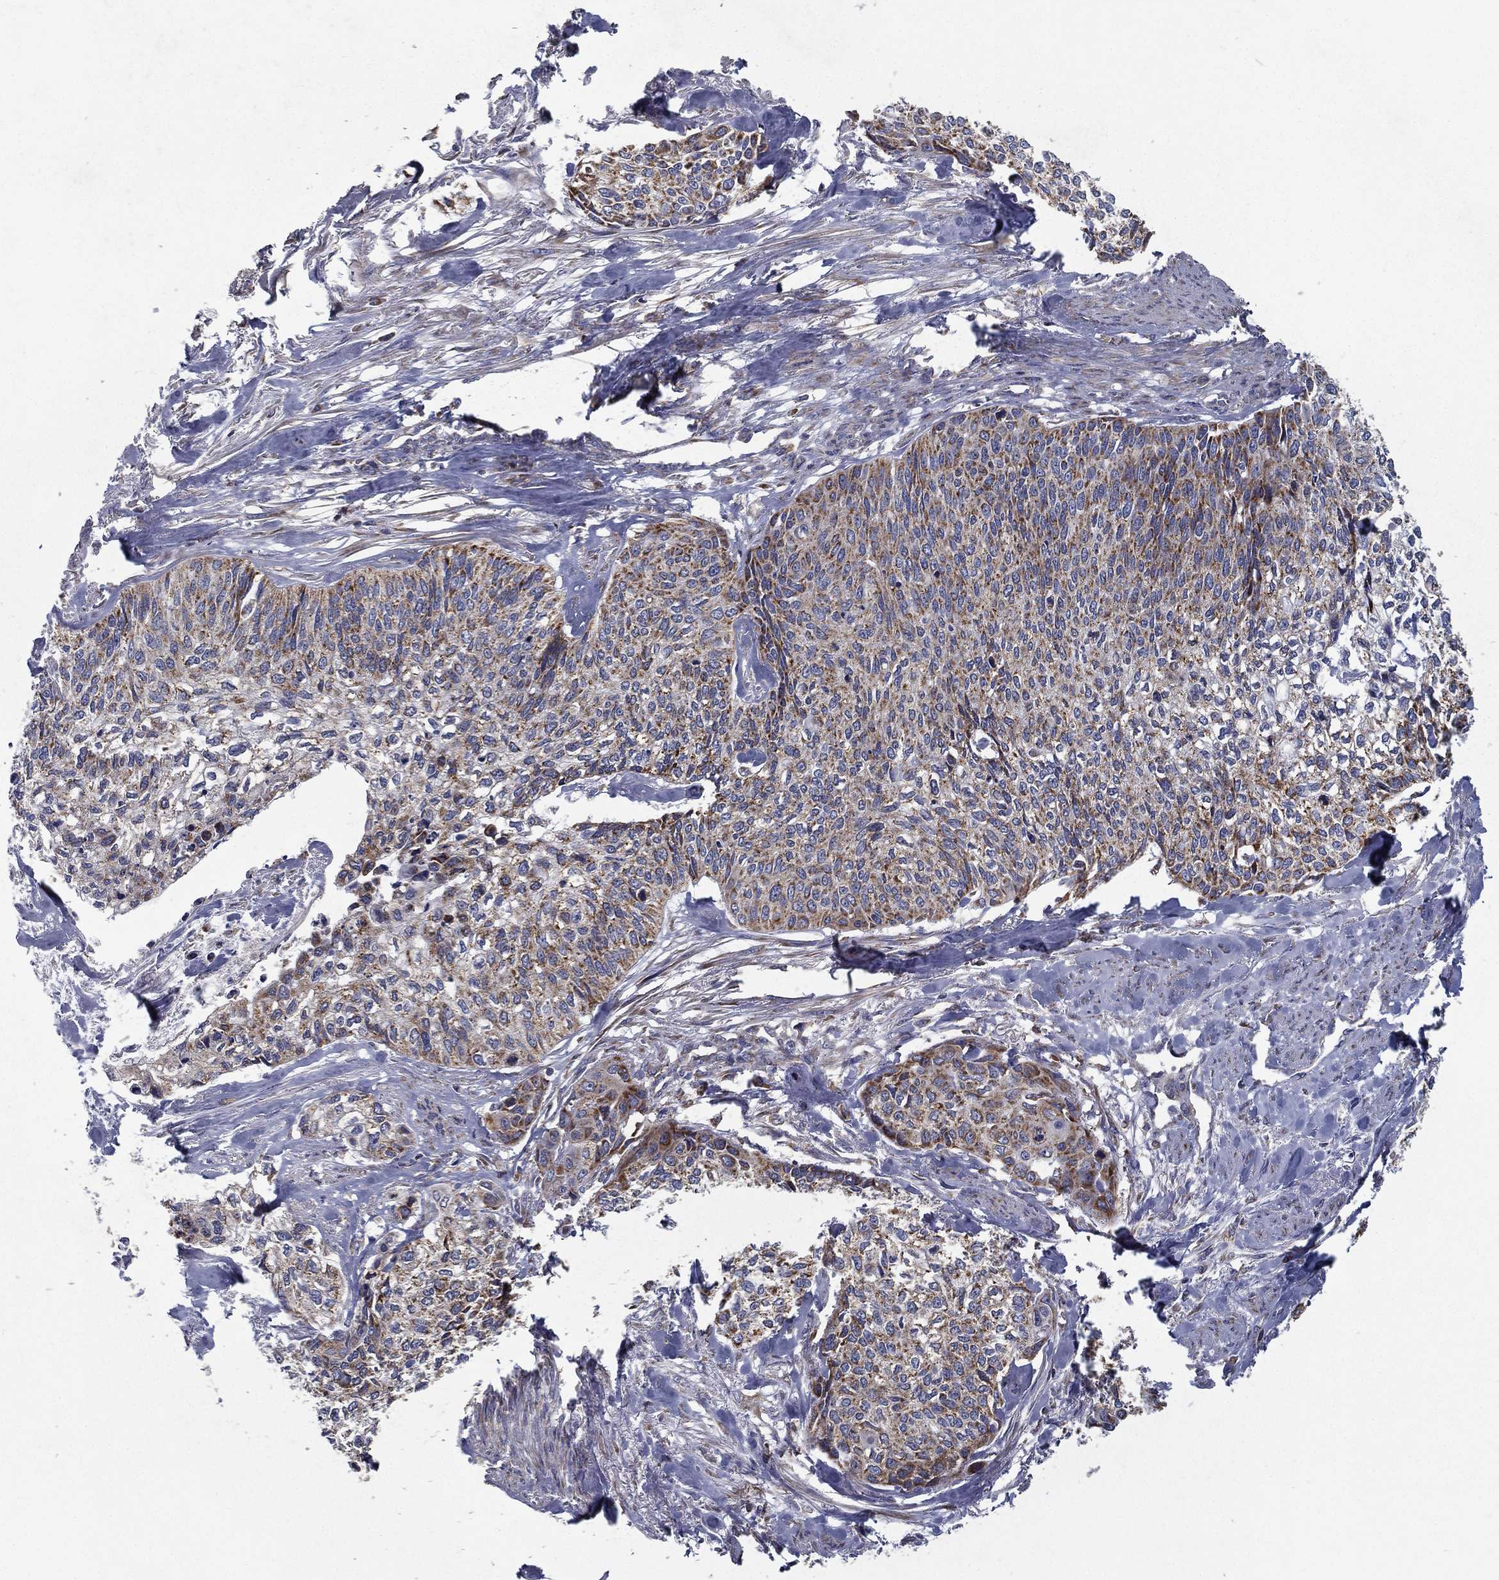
{"staining": {"intensity": "moderate", "quantity": "<25%", "location": "cytoplasmic/membranous"}, "tissue": "cervical cancer", "cell_type": "Tumor cells", "image_type": "cancer", "snomed": [{"axis": "morphology", "description": "Squamous cell carcinoma, NOS"}, {"axis": "topography", "description": "Cervix"}], "caption": "IHC image of neoplastic tissue: human cervical cancer (squamous cell carcinoma) stained using immunohistochemistry (IHC) demonstrates low levels of moderate protein expression localized specifically in the cytoplasmic/membranous of tumor cells, appearing as a cytoplasmic/membranous brown color.", "gene": "MT-CYB", "patient": {"sex": "female", "age": 58}}